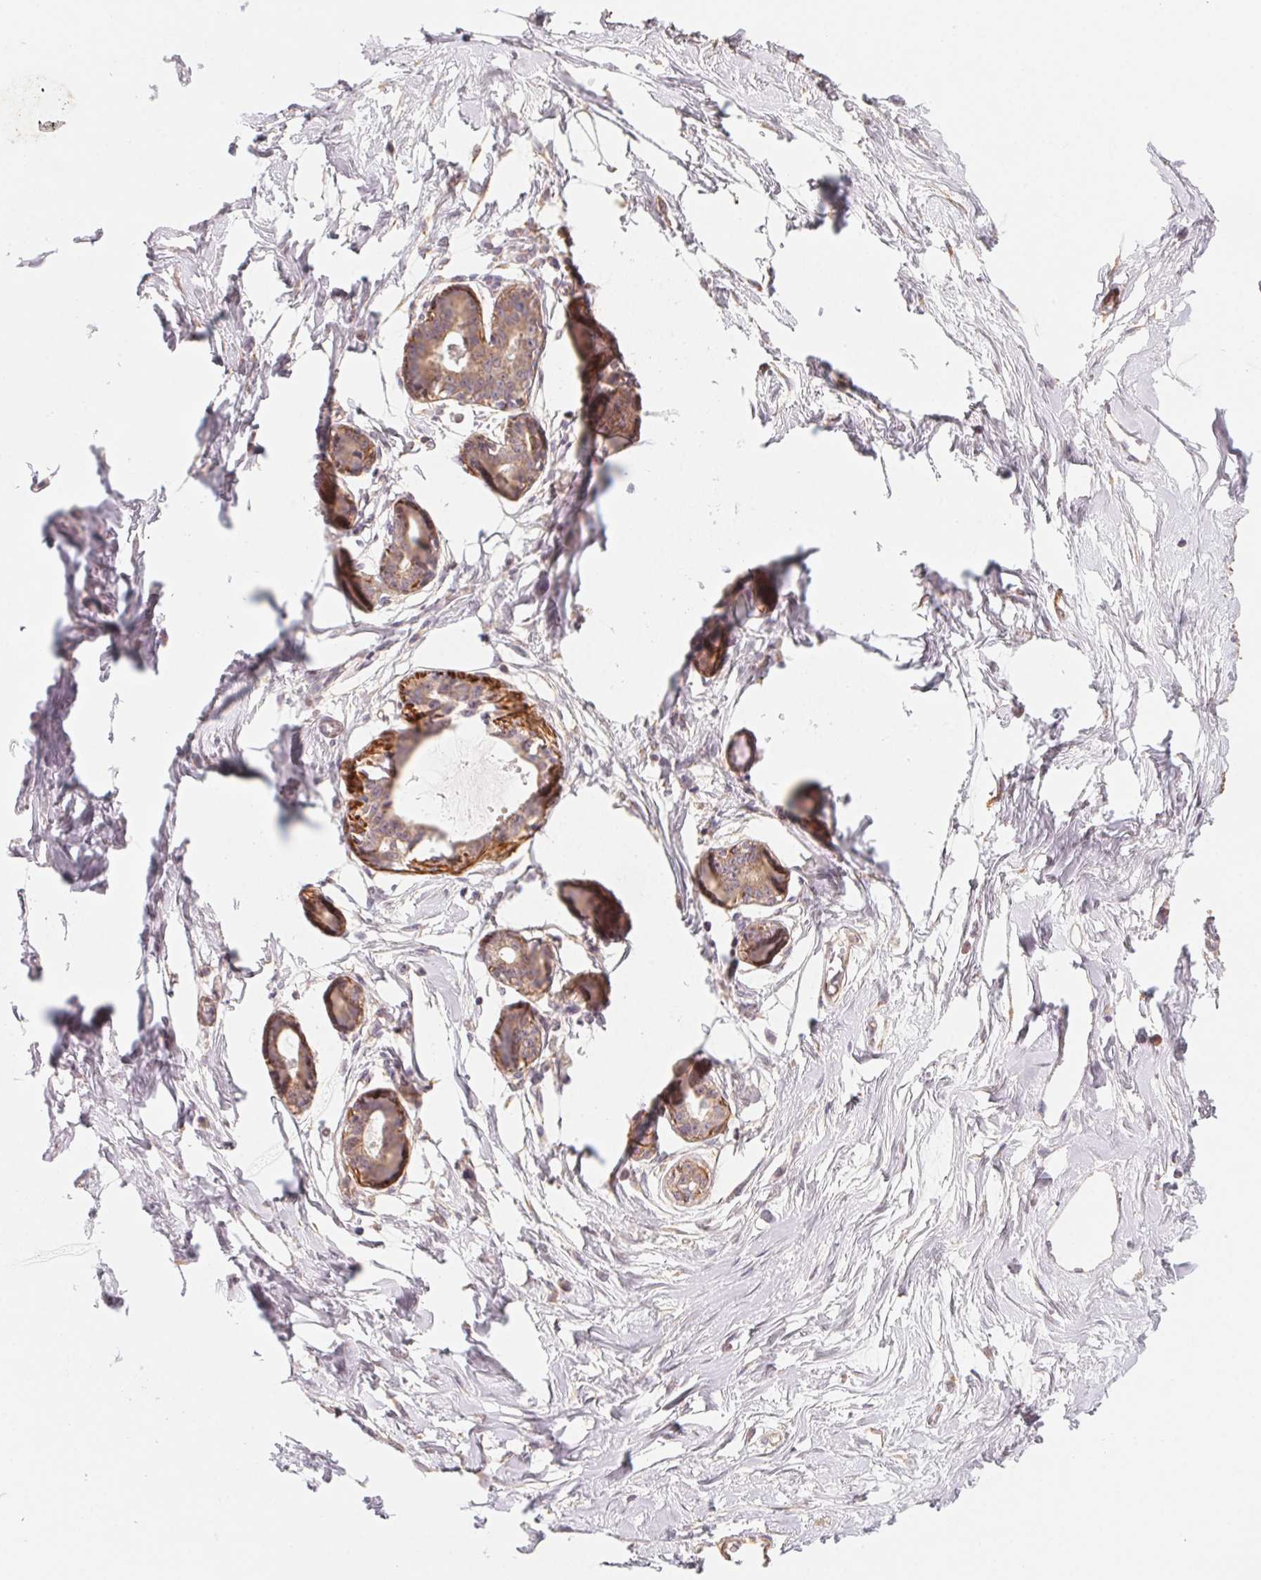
{"staining": {"intensity": "moderate", "quantity": "25%-75%", "location": "cytoplasmic/membranous"}, "tissue": "breast", "cell_type": "Adipocytes", "image_type": "normal", "snomed": [{"axis": "morphology", "description": "Normal tissue, NOS"}, {"axis": "topography", "description": "Breast"}], "caption": "Brown immunohistochemical staining in benign human breast displays moderate cytoplasmic/membranous expression in about 25%-75% of adipocytes. The staining is performed using DAB brown chromogen to label protein expression. The nuclei are counter-stained blue using hematoxylin.", "gene": "CCDC112", "patient": {"sex": "female", "age": 45}}